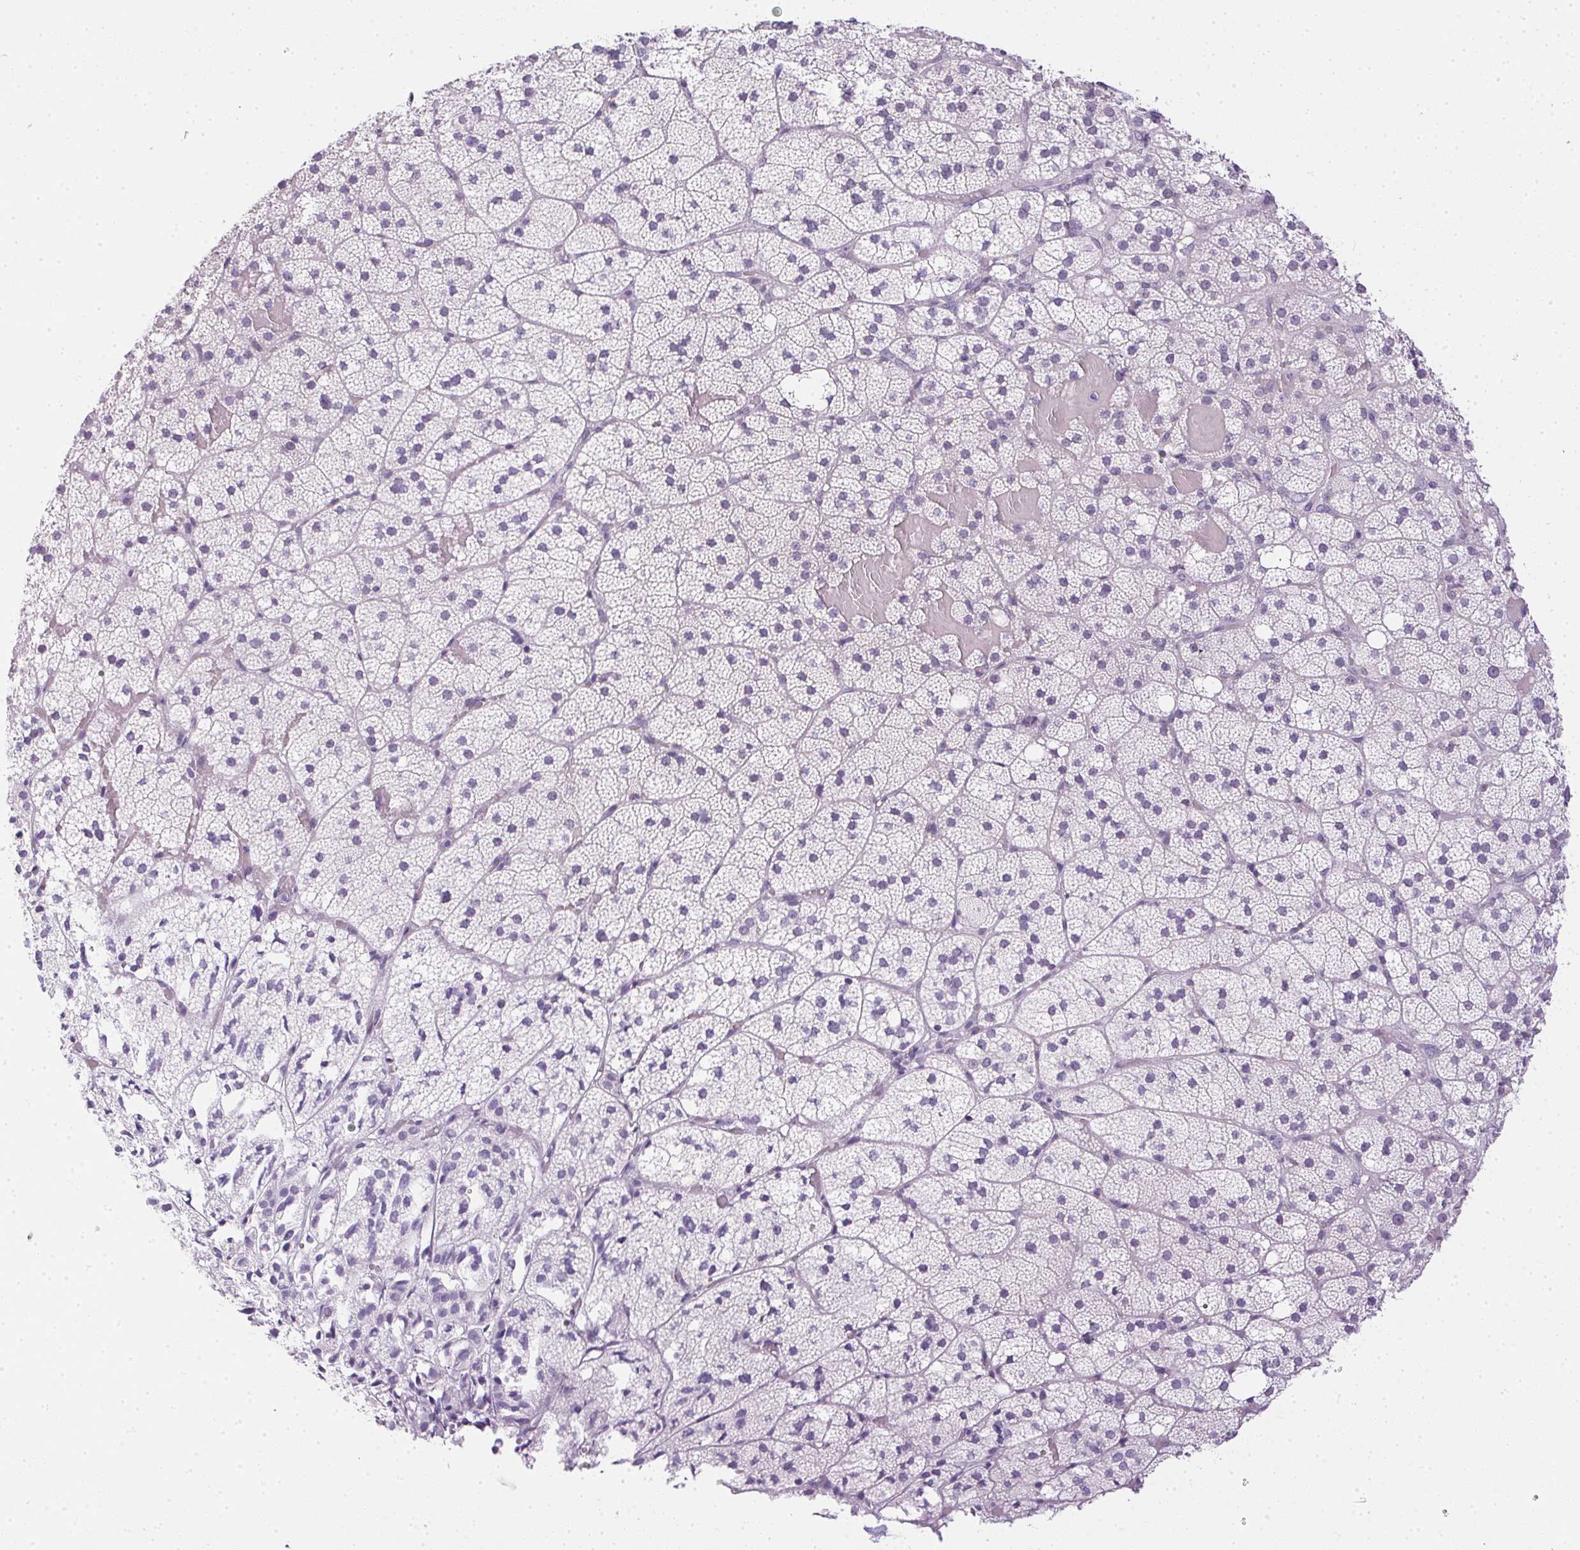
{"staining": {"intensity": "negative", "quantity": "none", "location": "none"}, "tissue": "adrenal gland", "cell_type": "Glandular cells", "image_type": "normal", "snomed": [{"axis": "morphology", "description": "Normal tissue, NOS"}, {"axis": "topography", "description": "Adrenal gland"}], "caption": "The histopathology image reveals no staining of glandular cells in unremarkable adrenal gland. (Stains: DAB immunohistochemistry with hematoxylin counter stain, Microscopy: brightfield microscopy at high magnification).", "gene": "PRL", "patient": {"sex": "male", "age": 53}}